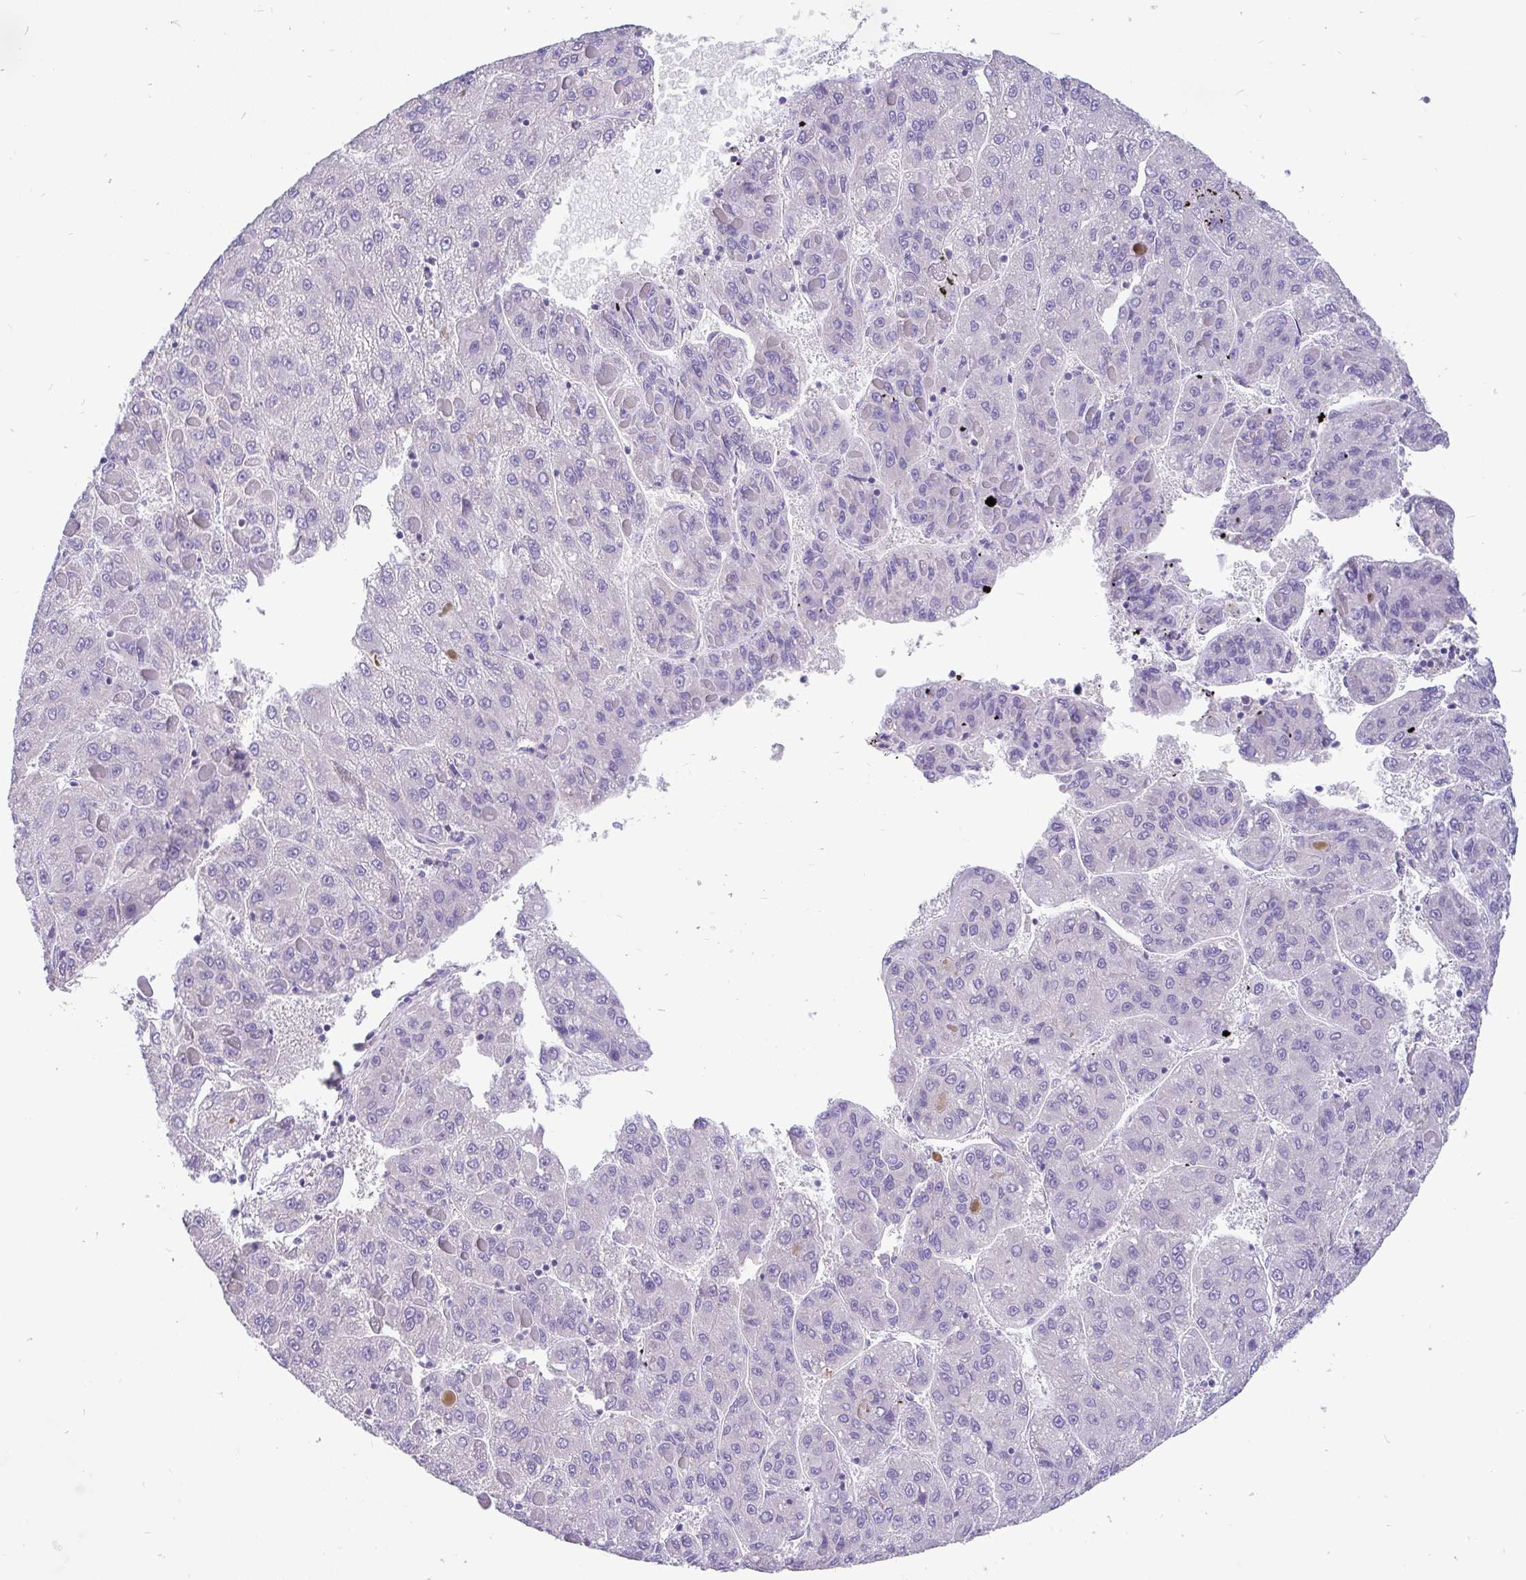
{"staining": {"intensity": "negative", "quantity": "none", "location": "none"}, "tissue": "liver cancer", "cell_type": "Tumor cells", "image_type": "cancer", "snomed": [{"axis": "morphology", "description": "Carcinoma, Hepatocellular, NOS"}, {"axis": "topography", "description": "Liver"}], "caption": "A photomicrograph of human liver hepatocellular carcinoma is negative for staining in tumor cells. (Immunohistochemistry (ihc), brightfield microscopy, high magnification).", "gene": "INTS5", "patient": {"sex": "female", "age": 82}}